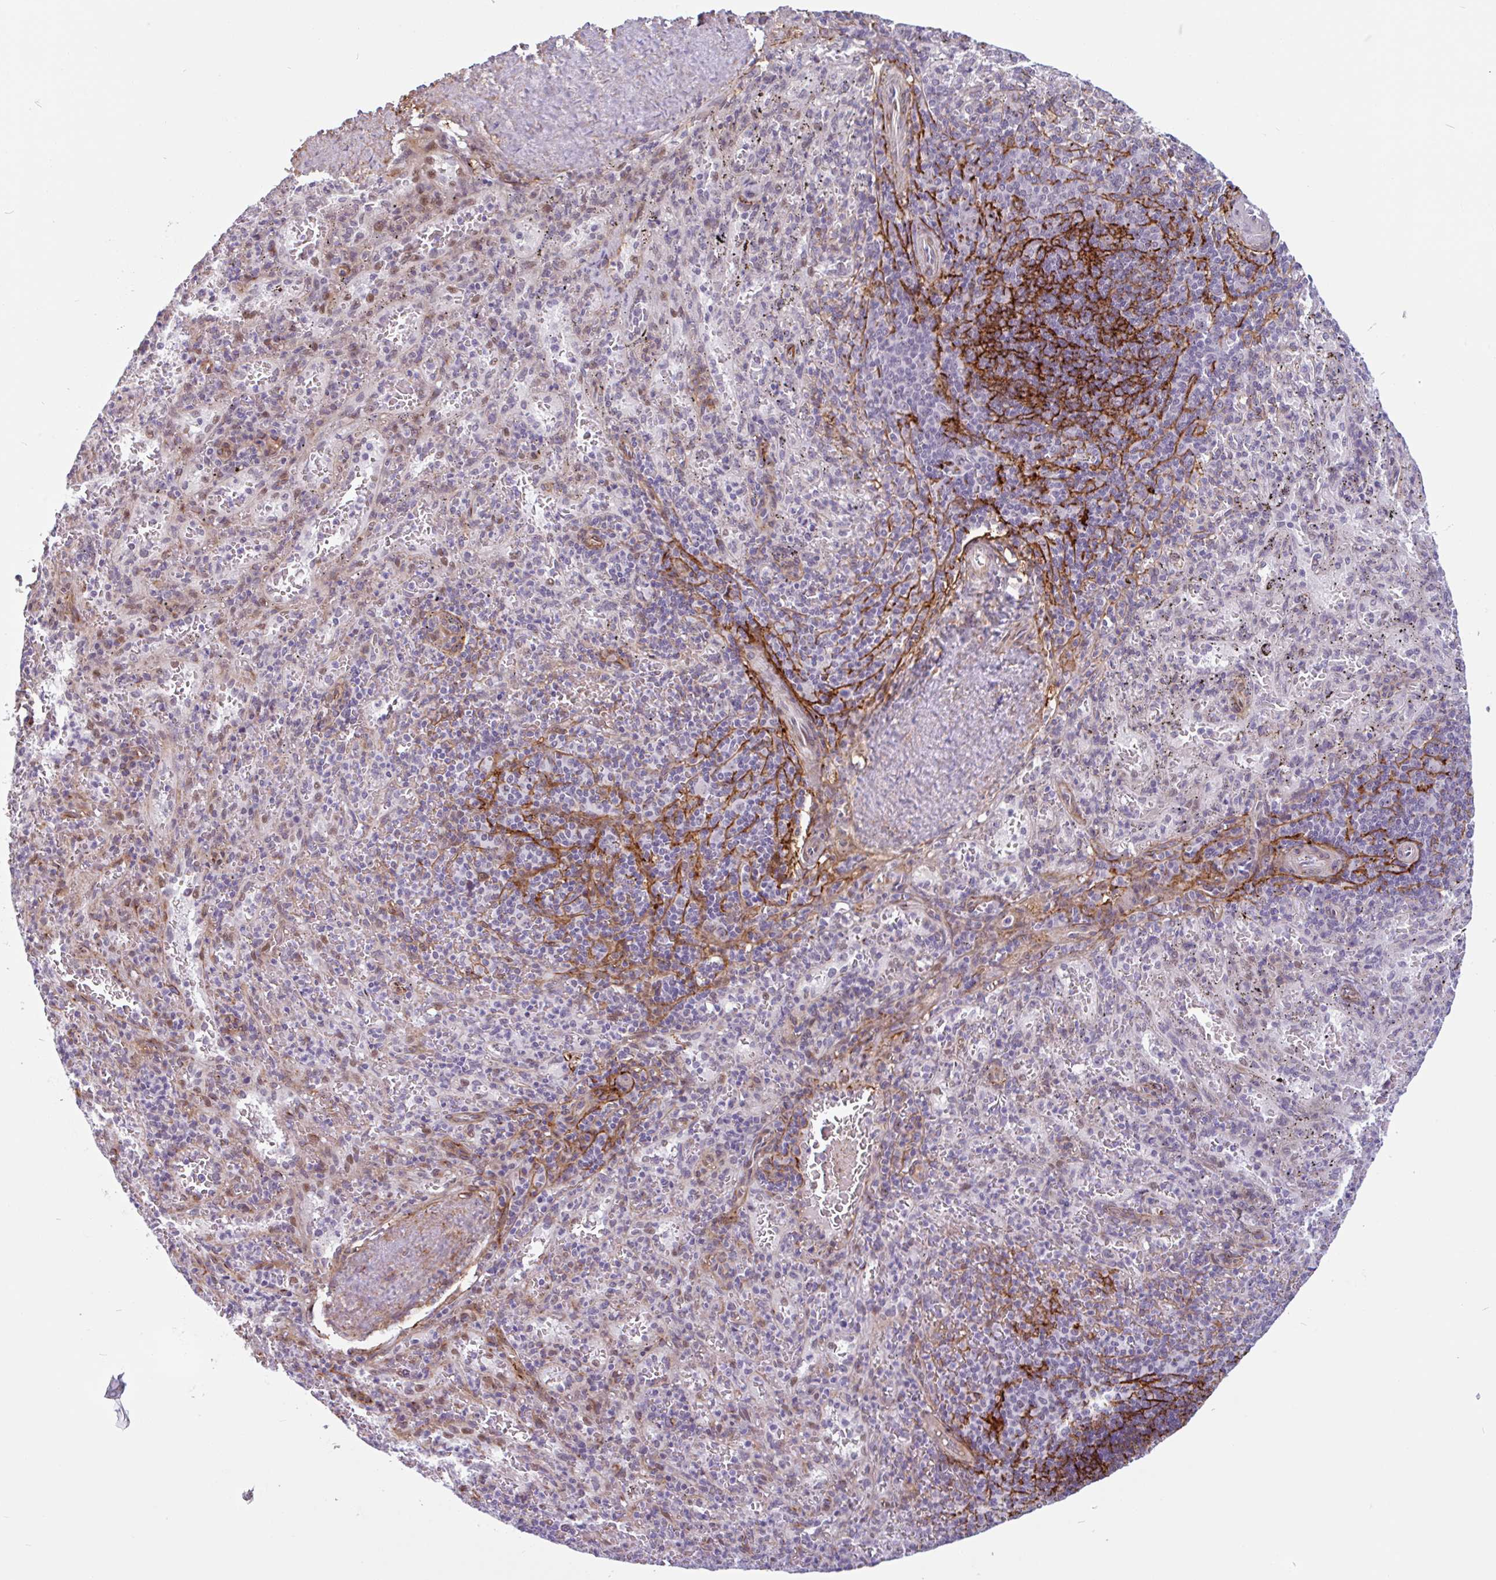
{"staining": {"intensity": "negative", "quantity": "none", "location": "none"}, "tissue": "spleen", "cell_type": "Cells in red pulp", "image_type": "normal", "snomed": [{"axis": "morphology", "description": "Normal tissue, NOS"}, {"axis": "topography", "description": "Spleen"}], "caption": "High power microscopy micrograph of an immunohistochemistry image of benign spleen, revealing no significant expression in cells in red pulp. (DAB (3,3'-diaminobenzidine) IHC, high magnification).", "gene": "TMEM119", "patient": {"sex": "male", "age": 57}}